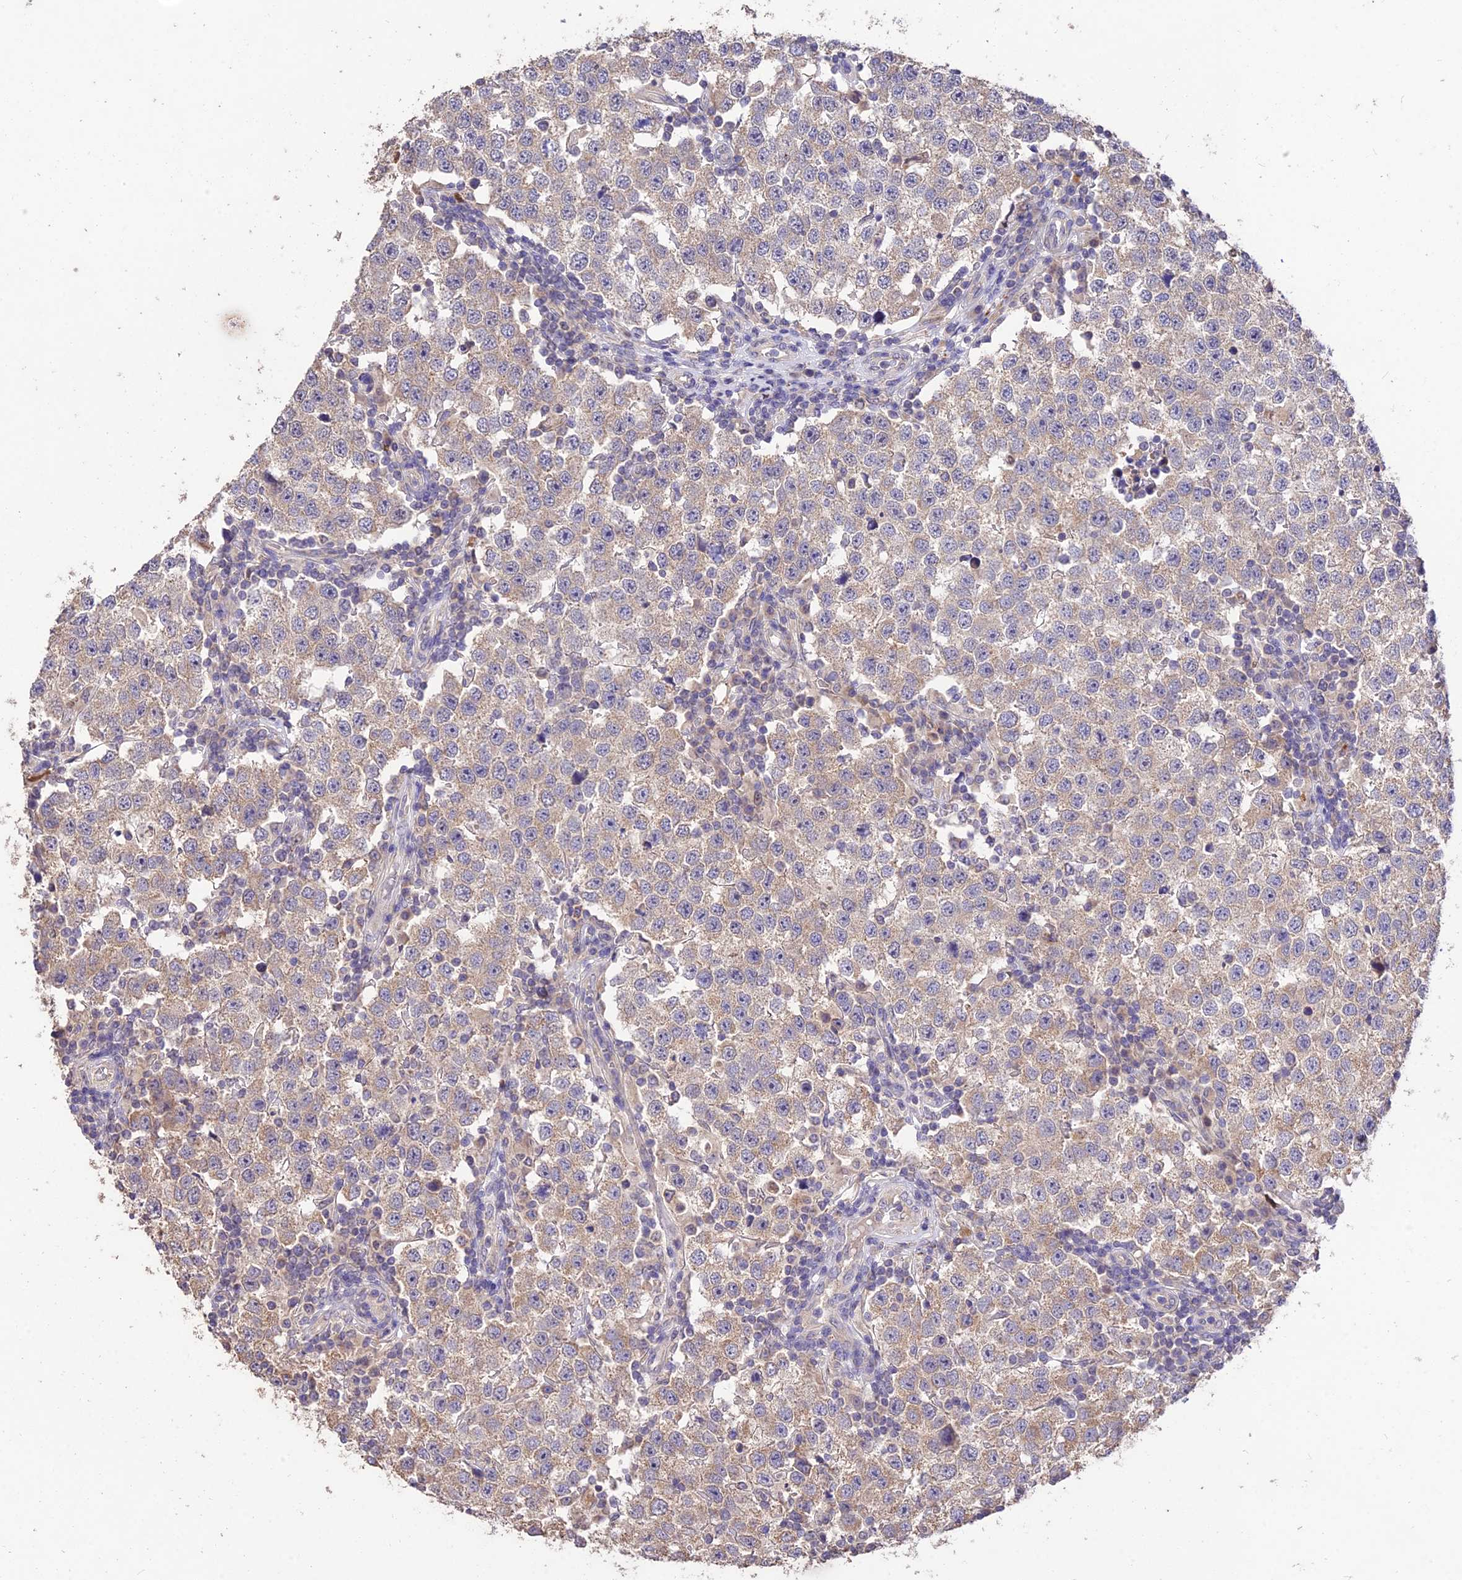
{"staining": {"intensity": "weak", "quantity": ">75%", "location": "cytoplasmic/membranous"}, "tissue": "testis cancer", "cell_type": "Tumor cells", "image_type": "cancer", "snomed": [{"axis": "morphology", "description": "Seminoma, NOS"}, {"axis": "topography", "description": "Testis"}], "caption": "Testis seminoma stained with IHC exhibits weak cytoplasmic/membranous expression in about >75% of tumor cells.", "gene": "SDHD", "patient": {"sex": "male", "age": 34}}